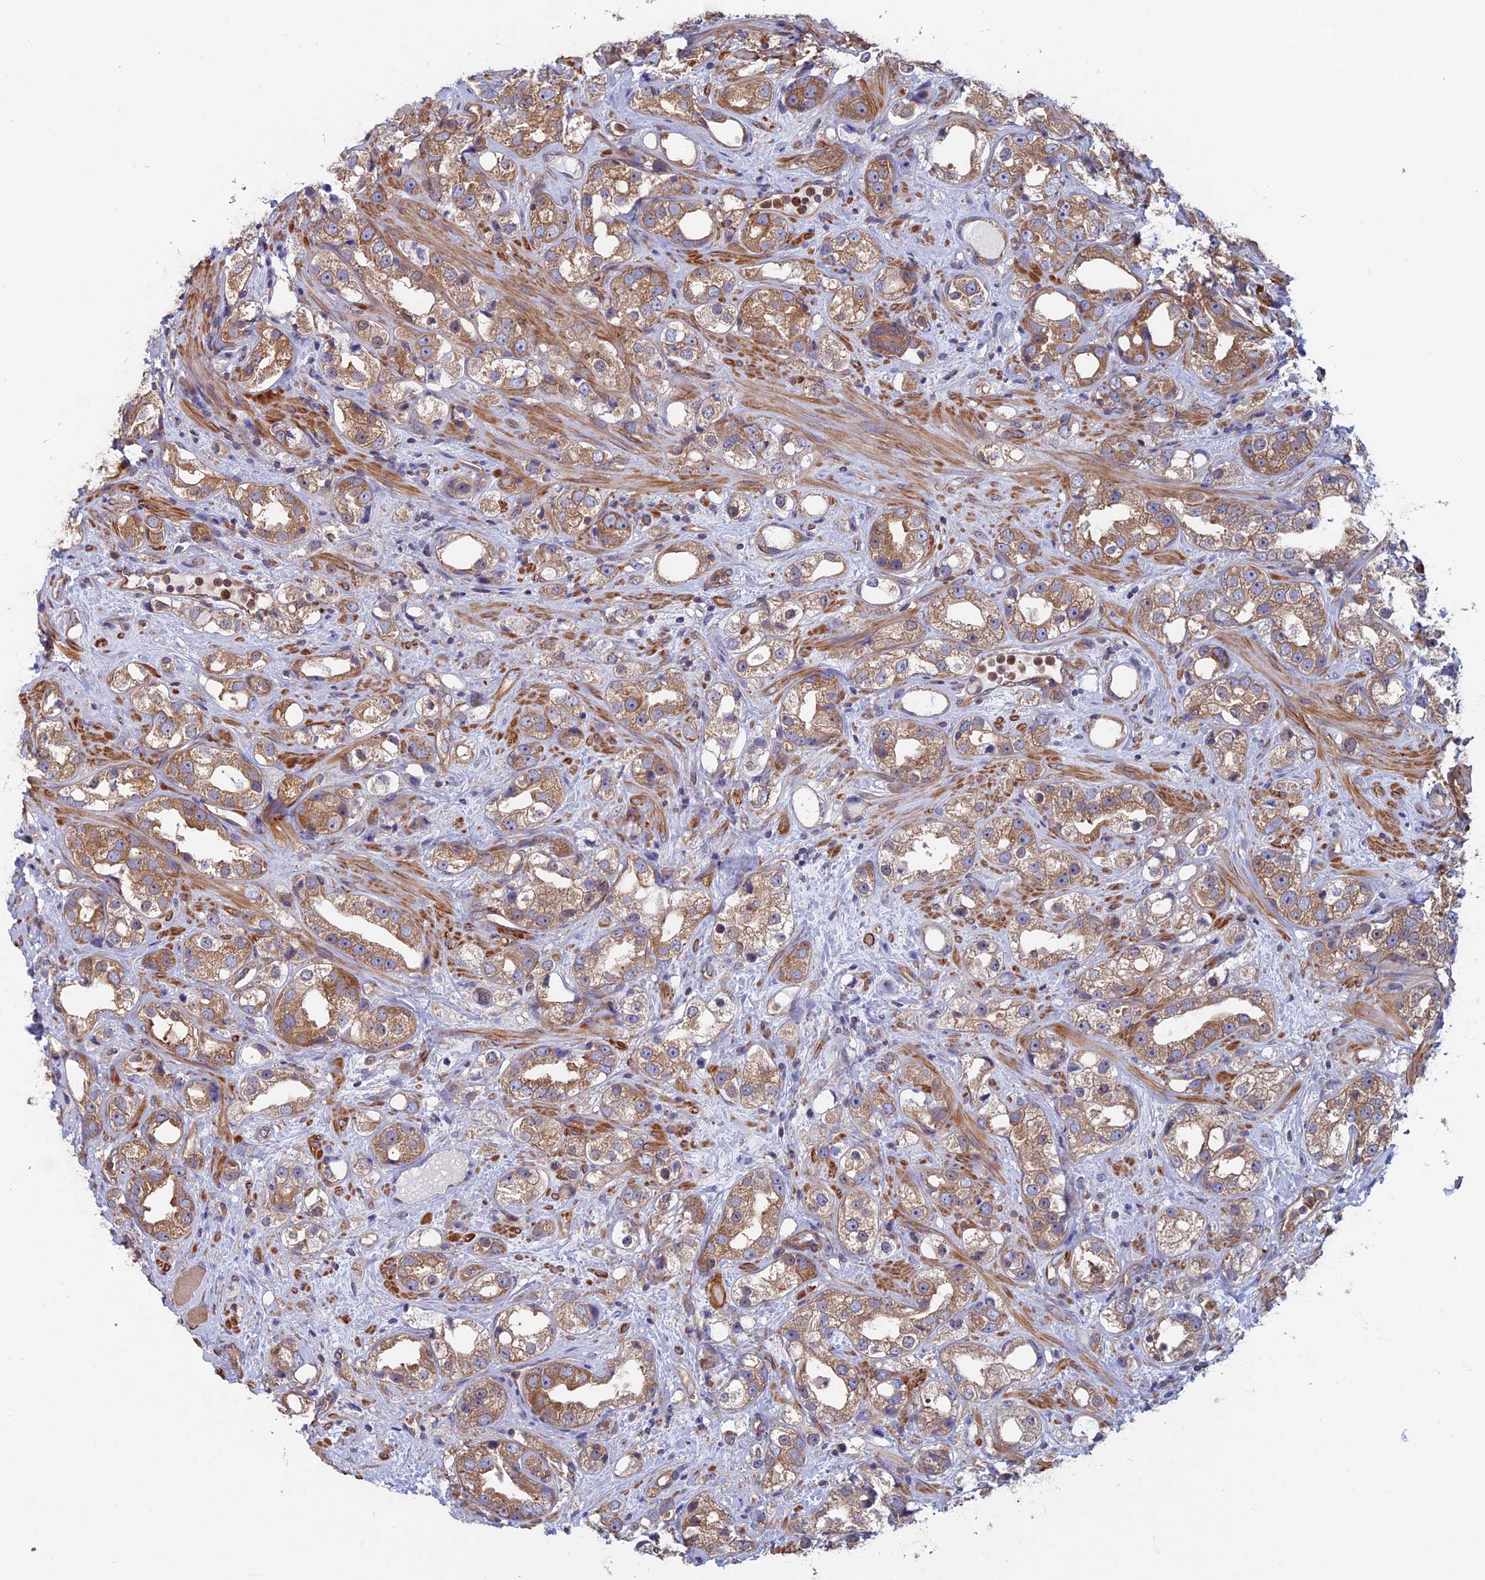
{"staining": {"intensity": "moderate", "quantity": ">75%", "location": "cytoplasmic/membranous"}, "tissue": "prostate cancer", "cell_type": "Tumor cells", "image_type": "cancer", "snomed": [{"axis": "morphology", "description": "Adenocarcinoma, NOS"}, {"axis": "topography", "description": "Prostate"}], "caption": "A micrograph showing moderate cytoplasmic/membranous positivity in about >75% of tumor cells in adenocarcinoma (prostate), as visualized by brown immunohistochemical staining.", "gene": "DNM1L", "patient": {"sex": "male", "age": 79}}